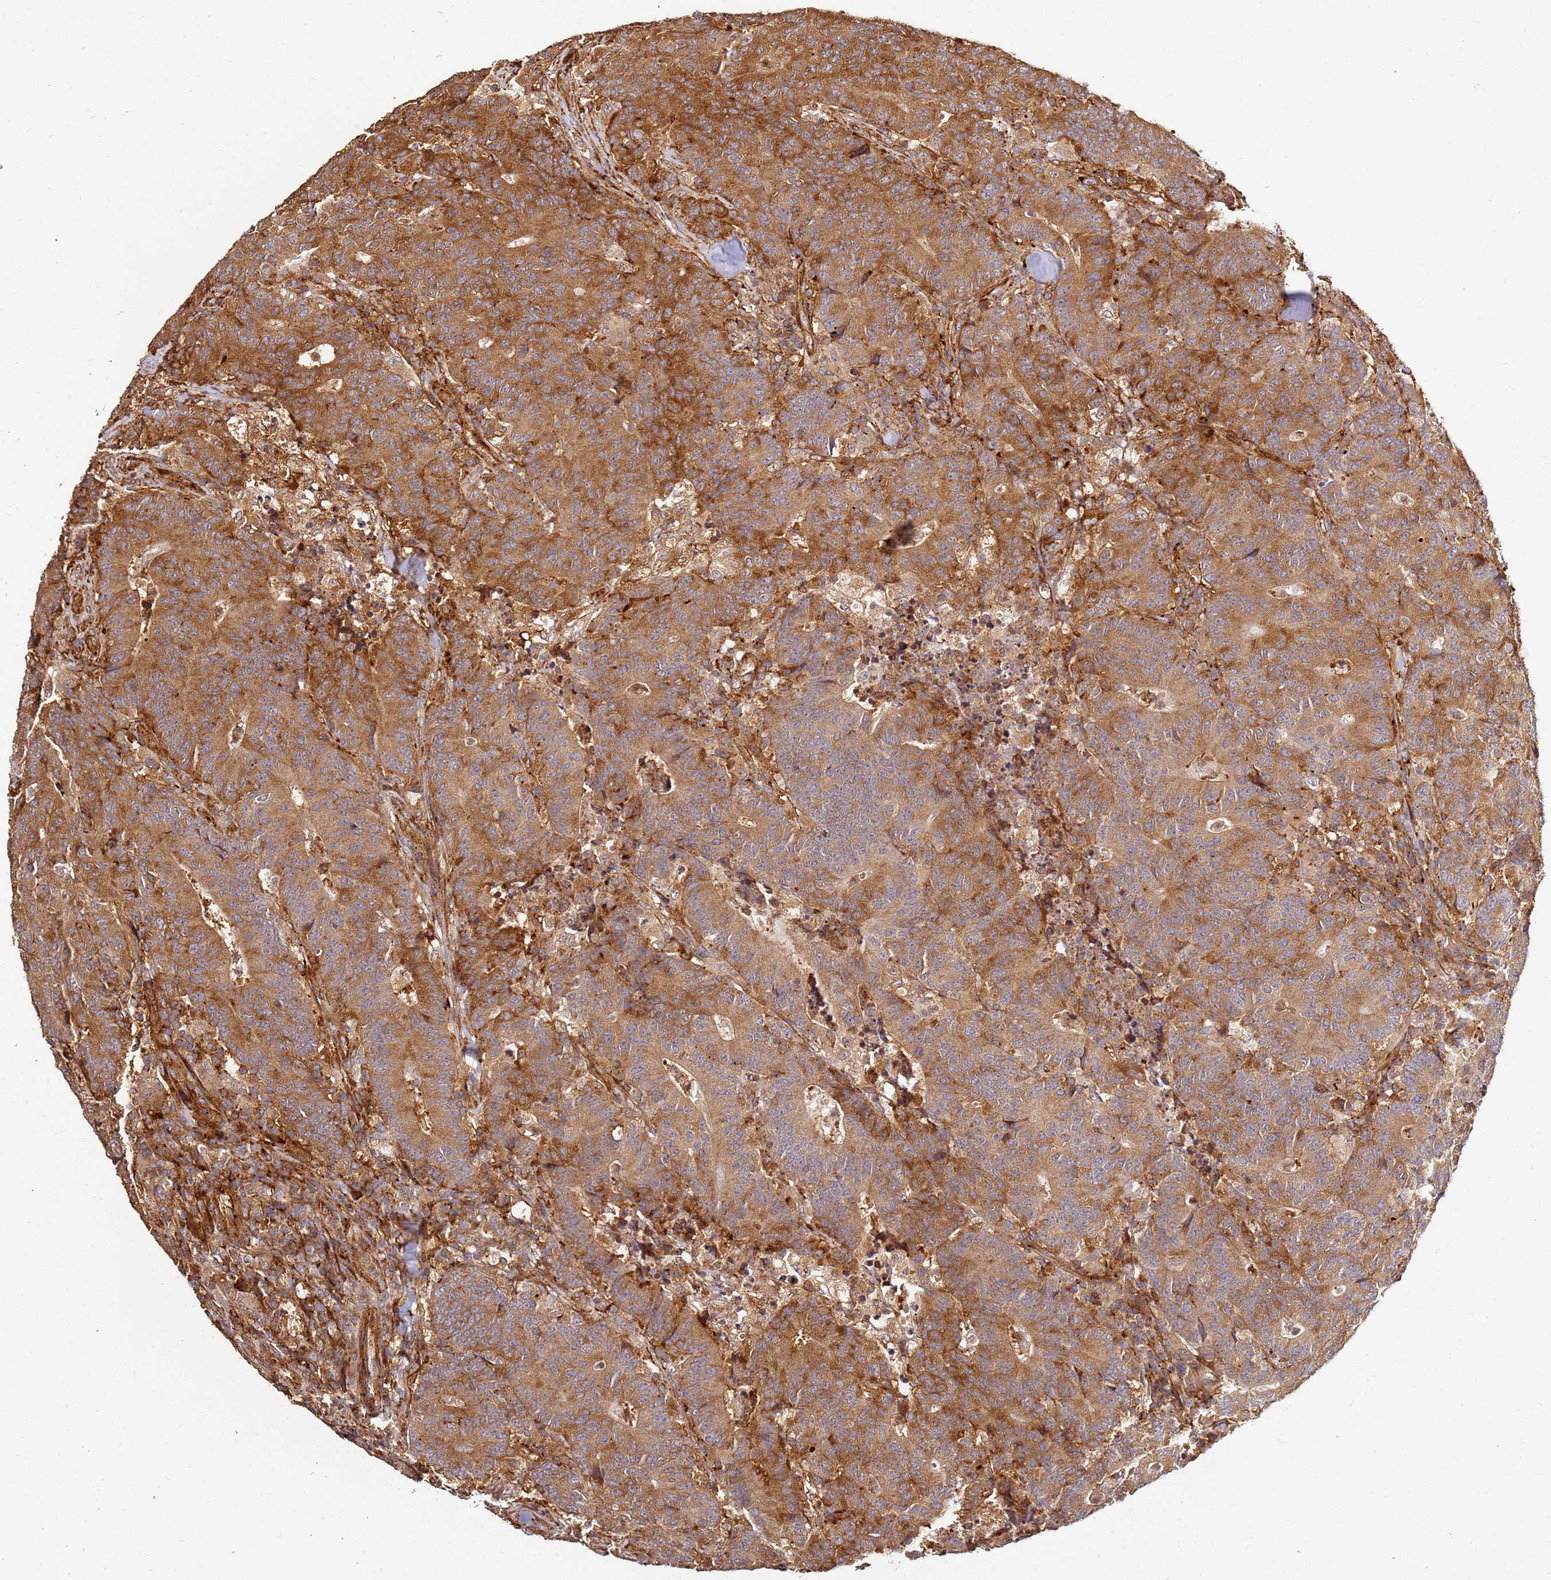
{"staining": {"intensity": "strong", "quantity": ">75%", "location": "cytoplasmic/membranous"}, "tissue": "colorectal cancer", "cell_type": "Tumor cells", "image_type": "cancer", "snomed": [{"axis": "morphology", "description": "Adenocarcinoma, NOS"}, {"axis": "topography", "description": "Colon"}], "caption": "An image showing strong cytoplasmic/membranous expression in approximately >75% of tumor cells in colorectal cancer, as visualized by brown immunohistochemical staining.", "gene": "DVL3", "patient": {"sex": "female", "age": 75}}